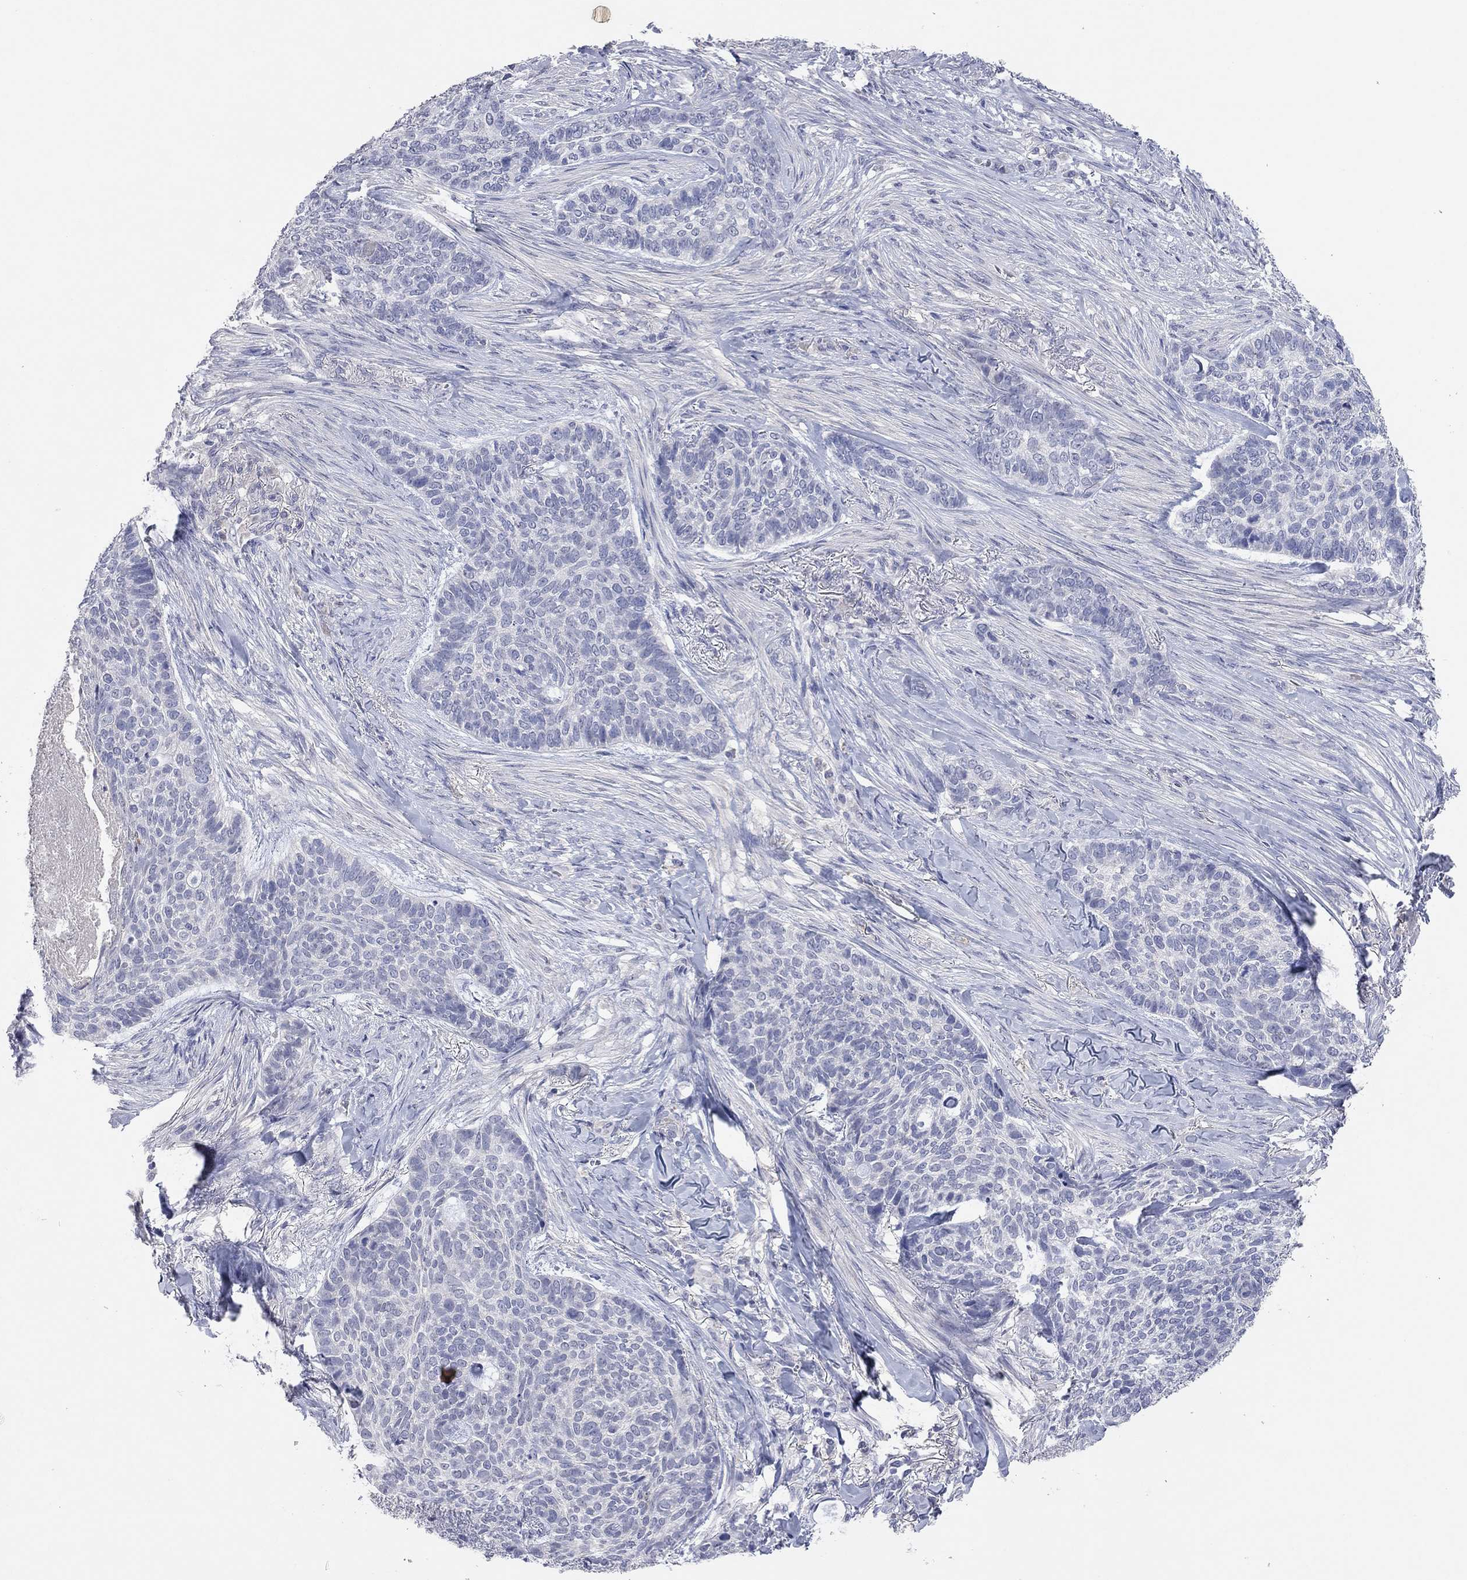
{"staining": {"intensity": "negative", "quantity": "none", "location": "none"}, "tissue": "skin cancer", "cell_type": "Tumor cells", "image_type": "cancer", "snomed": [{"axis": "morphology", "description": "Basal cell carcinoma"}, {"axis": "topography", "description": "Skin"}], "caption": "High magnification brightfield microscopy of skin cancer stained with DAB (3,3'-diaminobenzidine) (brown) and counterstained with hematoxylin (blue): tumor cells show no significant positivity.", "gene": "MMP13", "patient": {"sex": "female", "age": 69}}